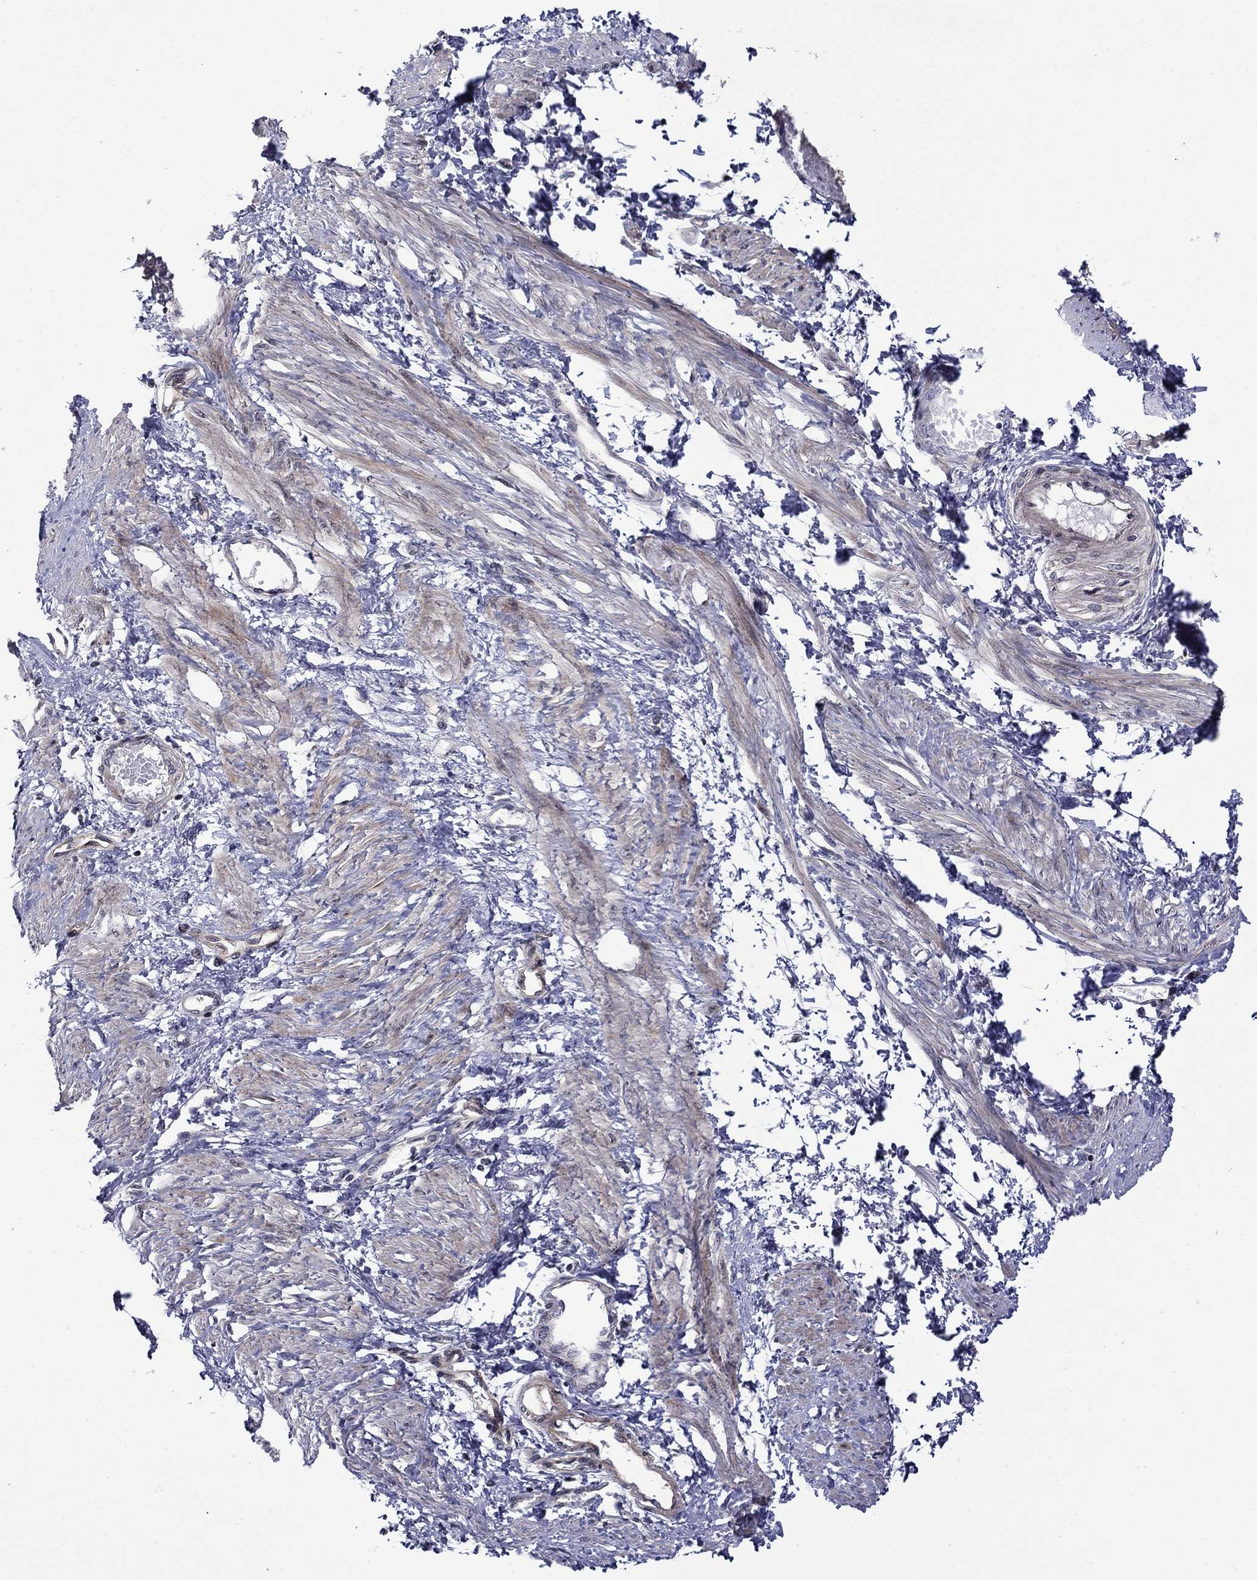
{"staining": {"intensity": "moderate", "quantity": "<25%", "location": "cytoplasmic/membranous"}, "tissue": "smooth muscle", "cell_type": "Smooth muscle cells", "image_type": "normal", "snomed": [{"axis": "morphology", "description": "Normal tissue, NOS"}, {"axis": "topography", "description": "Smooth muscle"}, {"axis": "topography", "description": "Uterus"}], "caption": "The histopathology image displays immunohistochemical staining of unremarkable smooth muscle. There is moderate cytoplasmic/membranous positivity is identified in approximately <25% of smooth muscle cells.", "gene": "SURF2", "patient": {"sex": "female", "age": 39}}